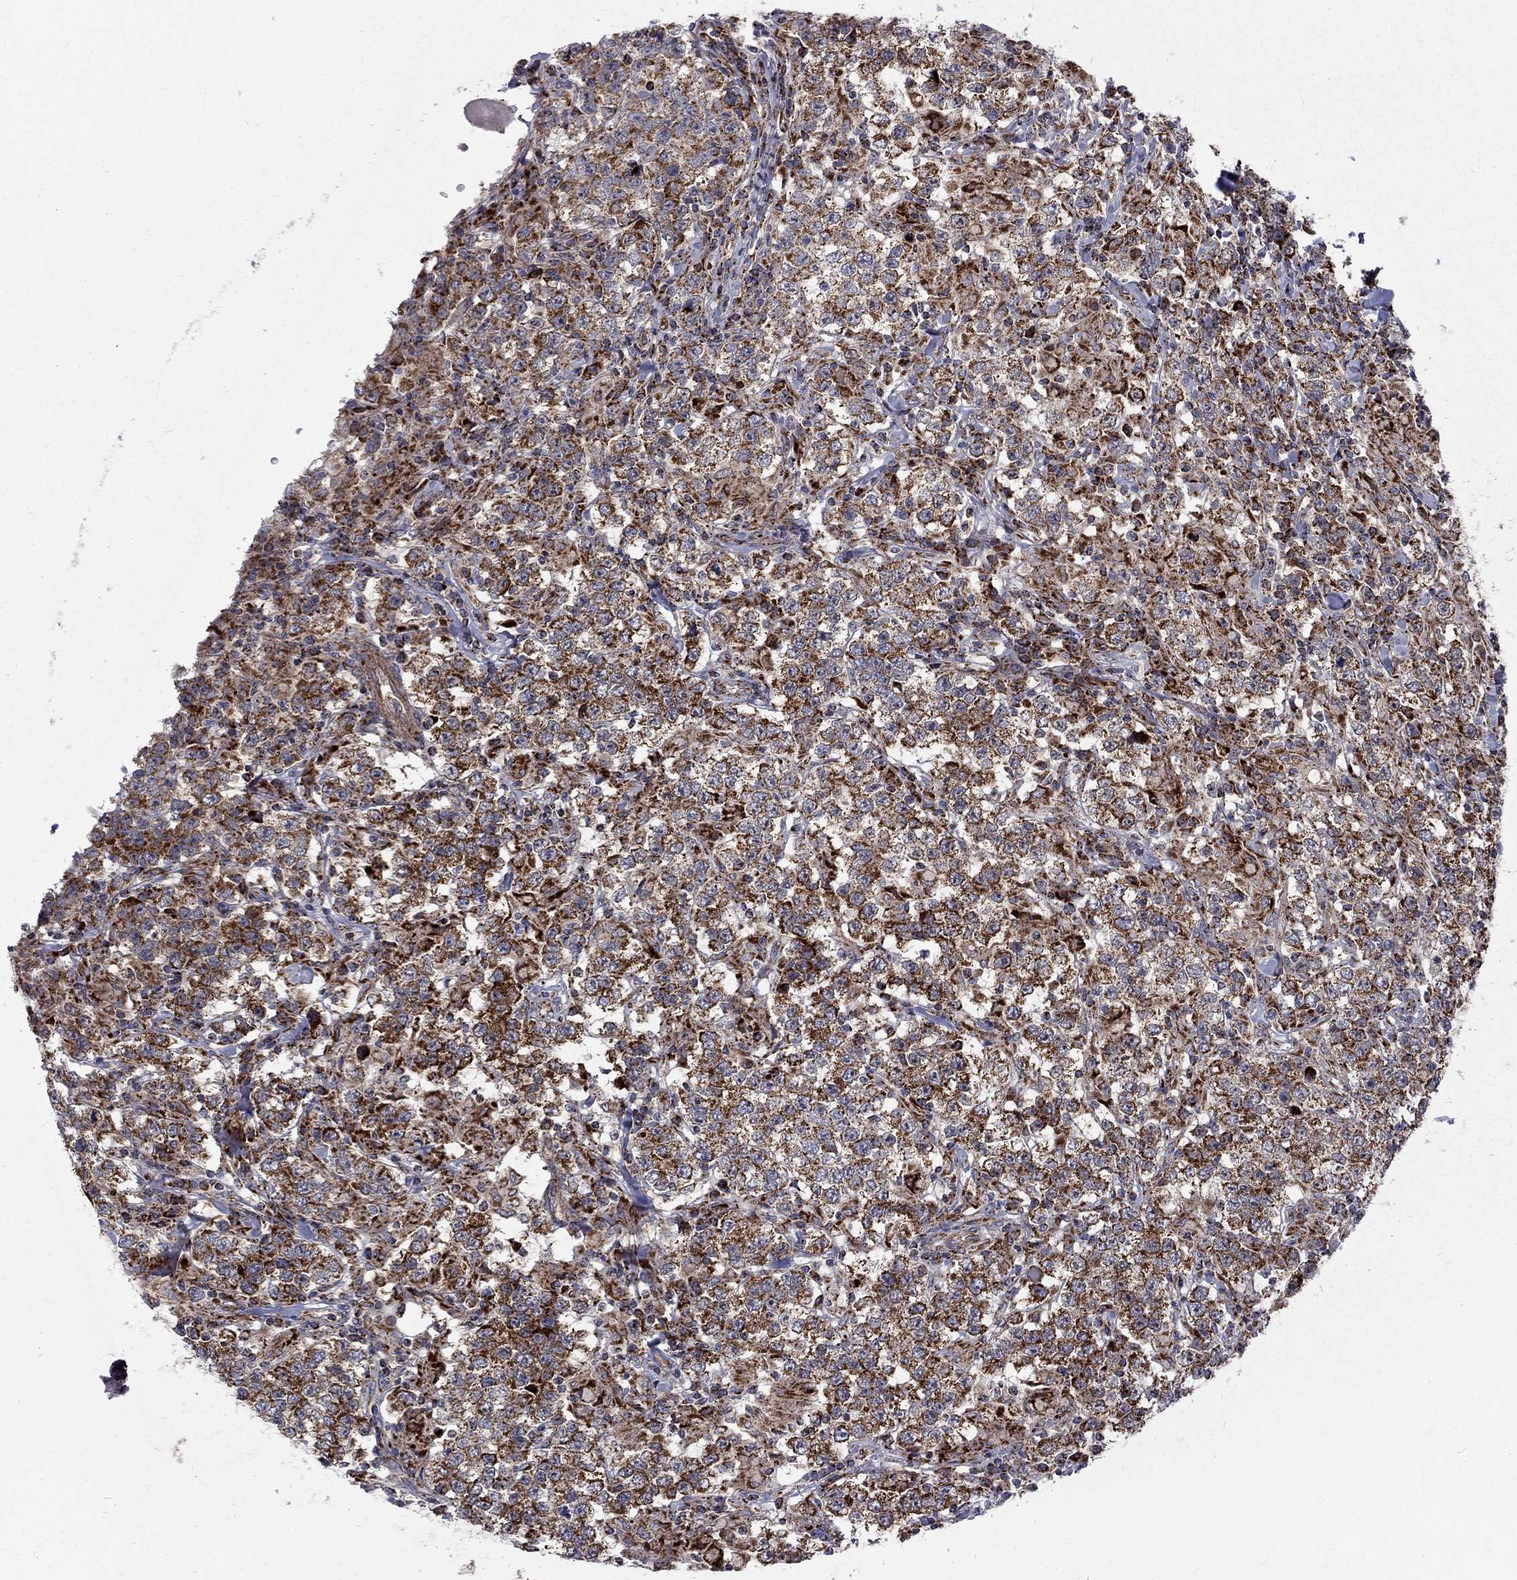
{"staining": {"intensity": "strong", "quantity": ">75%", "location": "cytoplasmic/membranous"}, "tissue": "testis cancer", "cell_type": "Tumor cells", "image_type": "cancer", "snomed": [{"axis": "morphology", "description": "Seminoma, NOS"}, {"axis": "morphology", "description": "Carcinoma, Embryonal, NOS"}, {"axis": "topography", "description": "Testis"}], "caption": "A histopathology image of human testis cancer (embryonal carcinoma) stained for a protein displays strong cytoplasmic/membranous brown staining in tumor cells. Nuclei are stained in blue.", "gene": "ALDH1B1", "patient": {"sex": "male", "age": 41}}